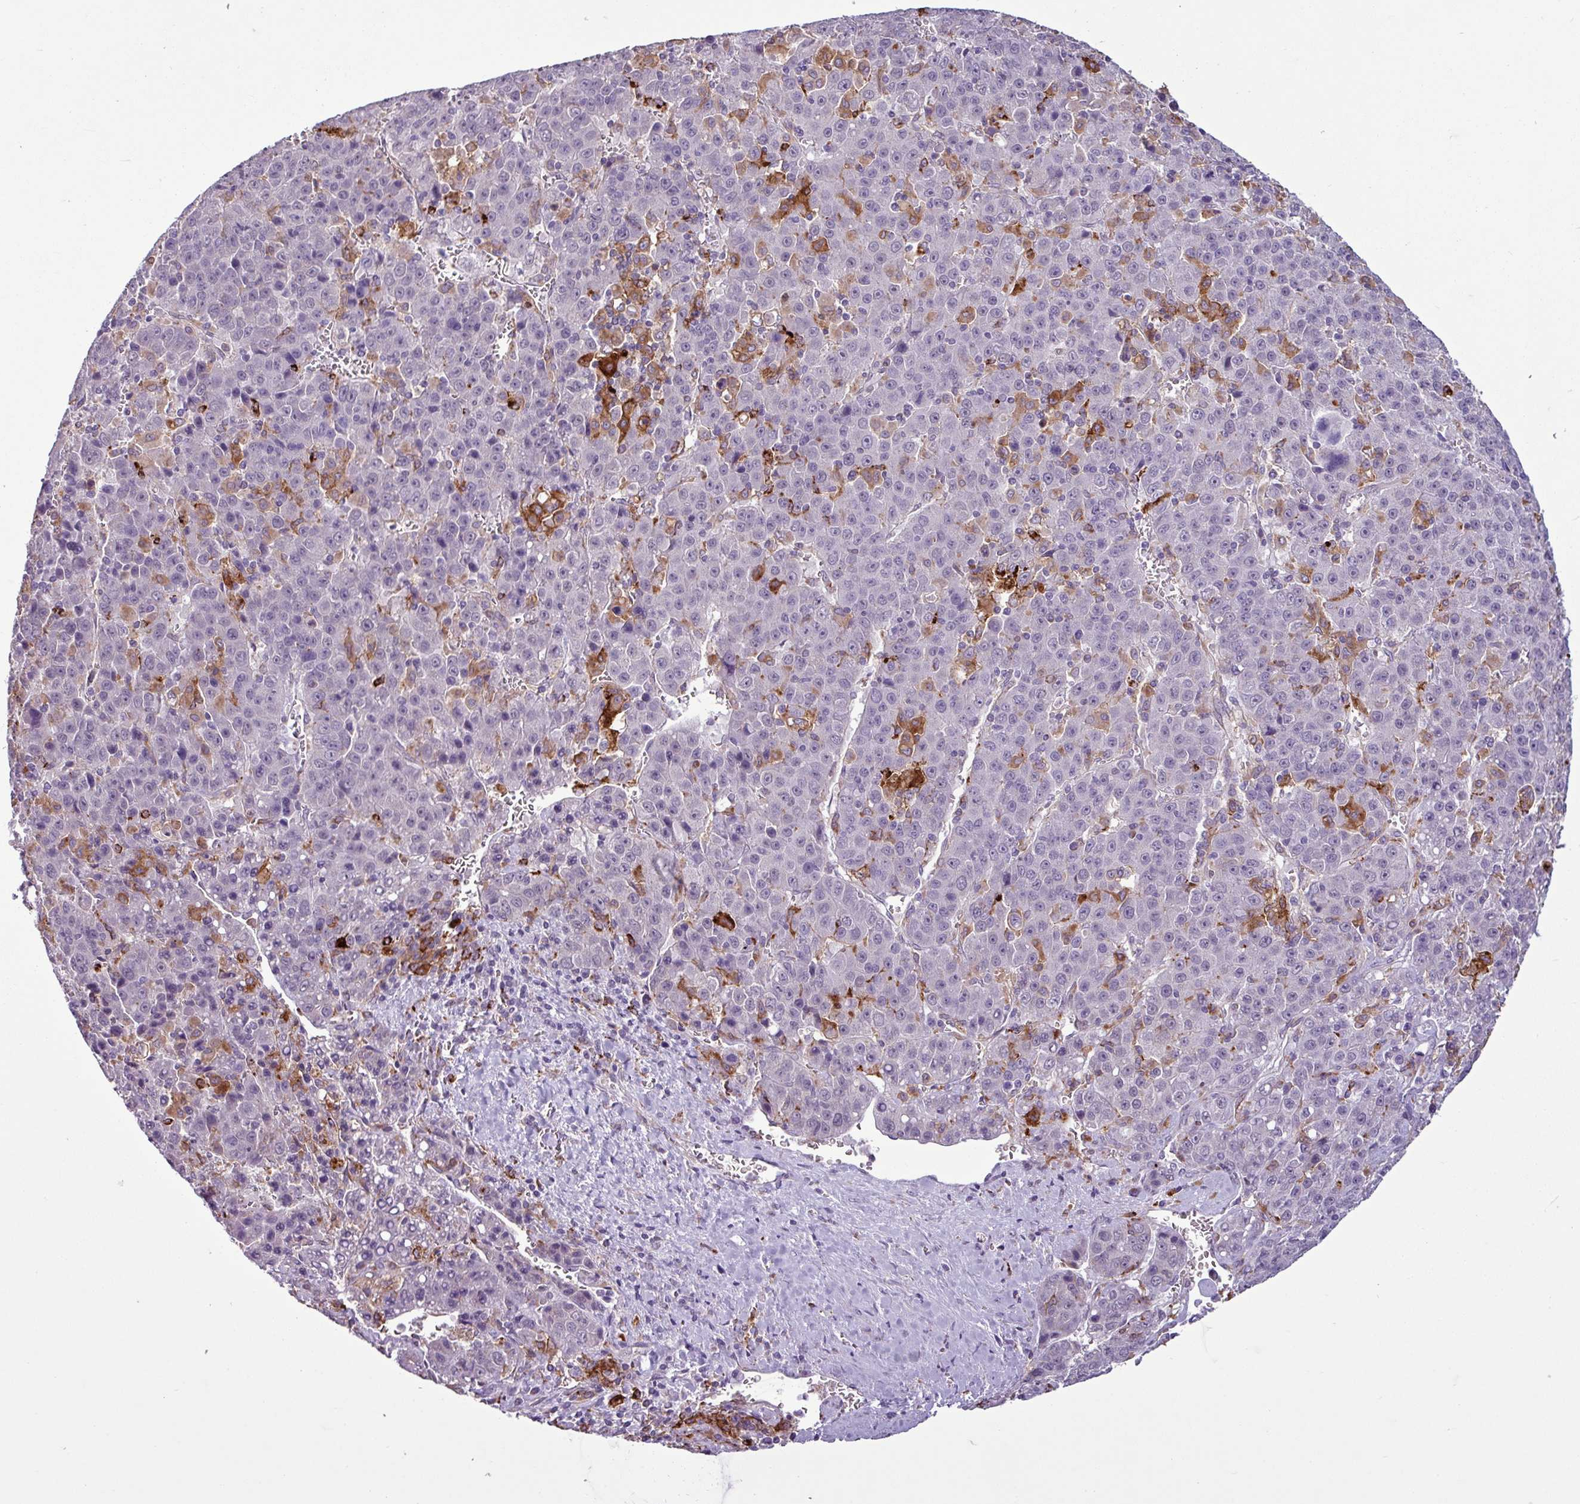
{"staining": {"intensity": "strong", "quantity": "<25%", "location": "cytoplasmic/membranous"}, "tissue": "liver cancer", "cell_type": "Tumor cells", "image_type": "cancer", "snomed": [{"axis": "morphology", "description": "Carcinoma, Hepatocellular, NOS"}, {"axis": "topography", "description": "Liver"}], "caption": "Immunohistochemical staining of liver cancer shows medium levels of strong cytoplasmic/membranous protein expression in about <25% of tumor cells.", "gene": "C9orf24", "patient": {"sex": "female", "age": 53}}